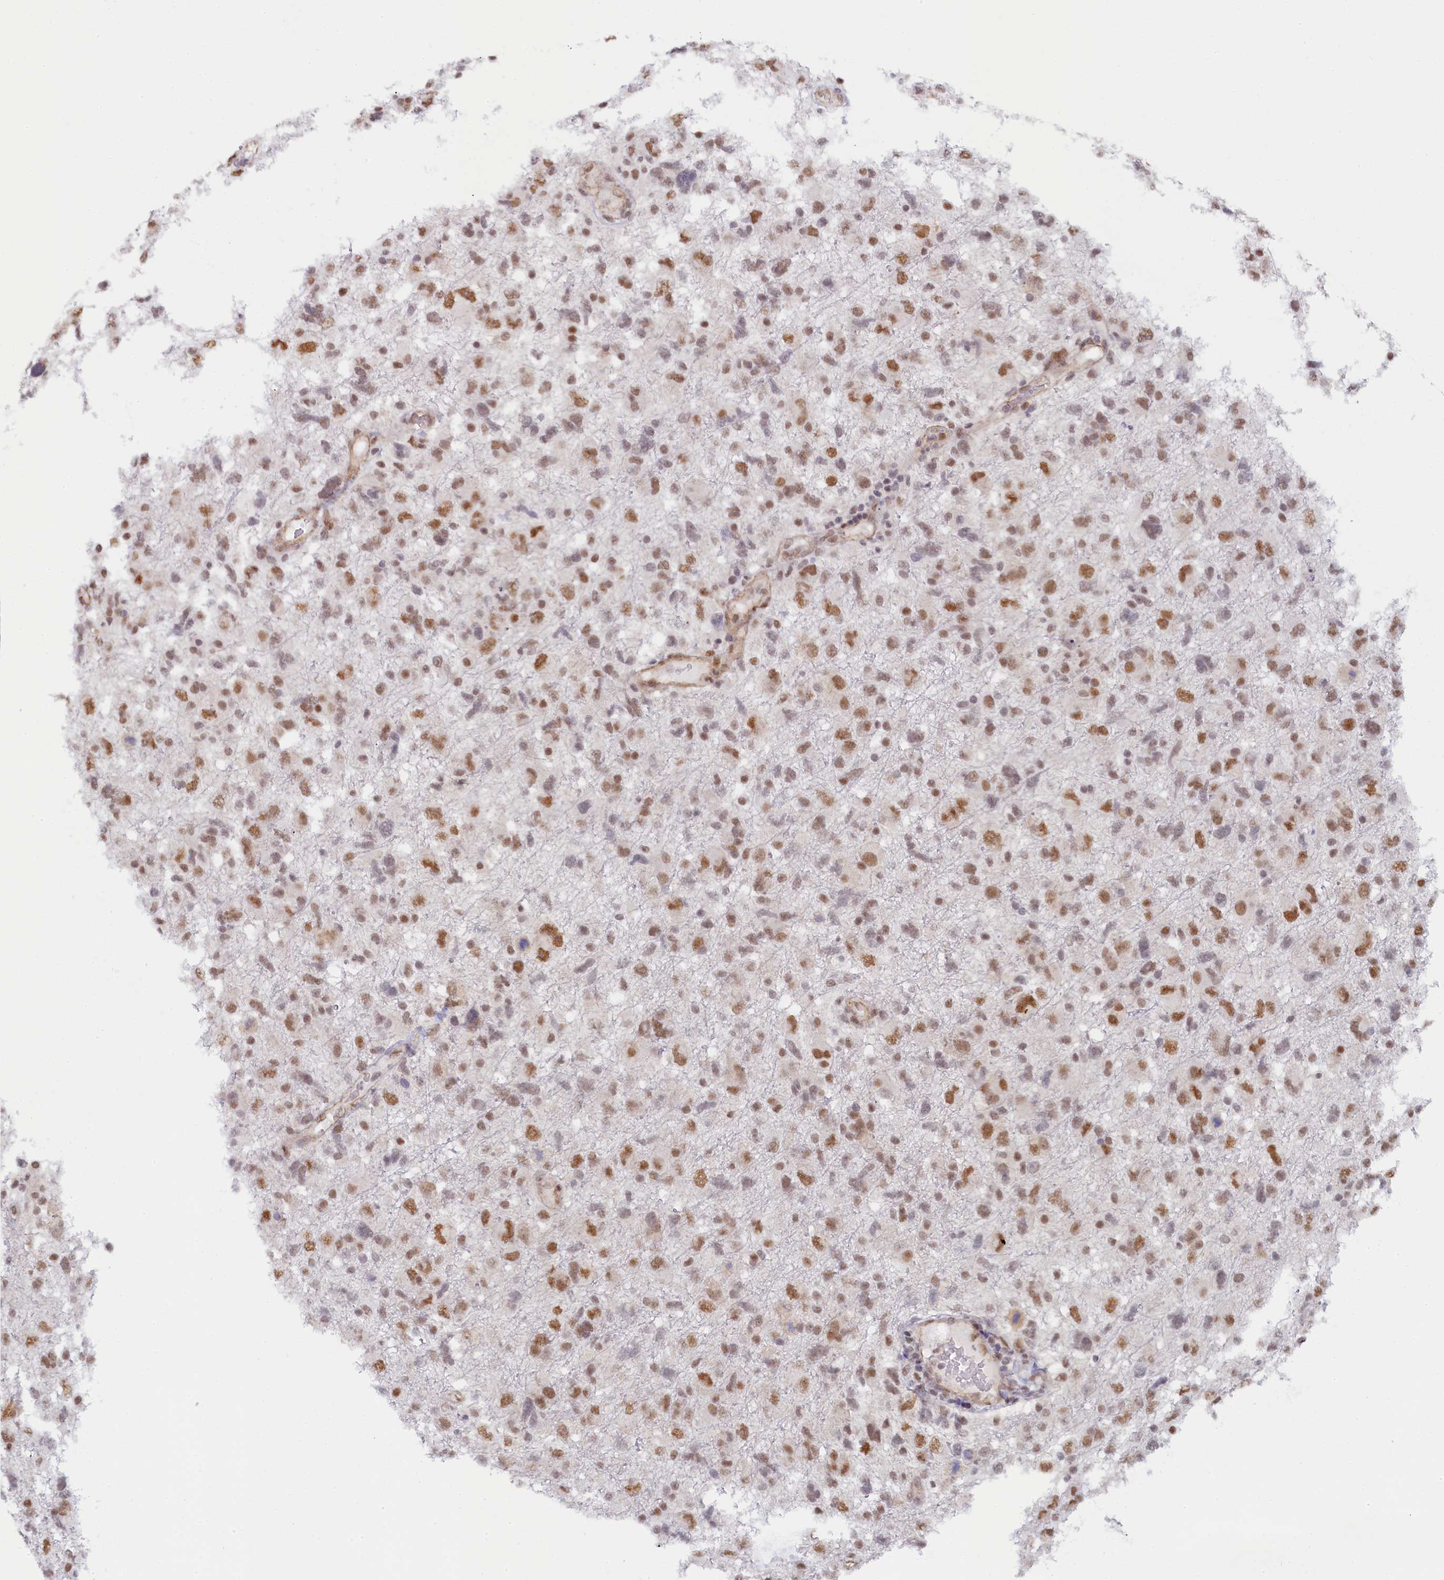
{"staining": {"intensity": "moderate", "quantity": ">75%", "location": "nuclear"}, "tissue": "glioma", "cell_type": "Tumor cells", "image_type": "cancer", "snomed": [{"axis": "morphology", "description": "Glioma, malignant, High grade"}, {"axis": "topography", "description": "Brain"}], "caption": "Protein staining exhibits moderate nuclear staining in about >75% of tumor cells in glioma.", "gene": "INTS14", "patient": {"sex": "male", "age": 61}}